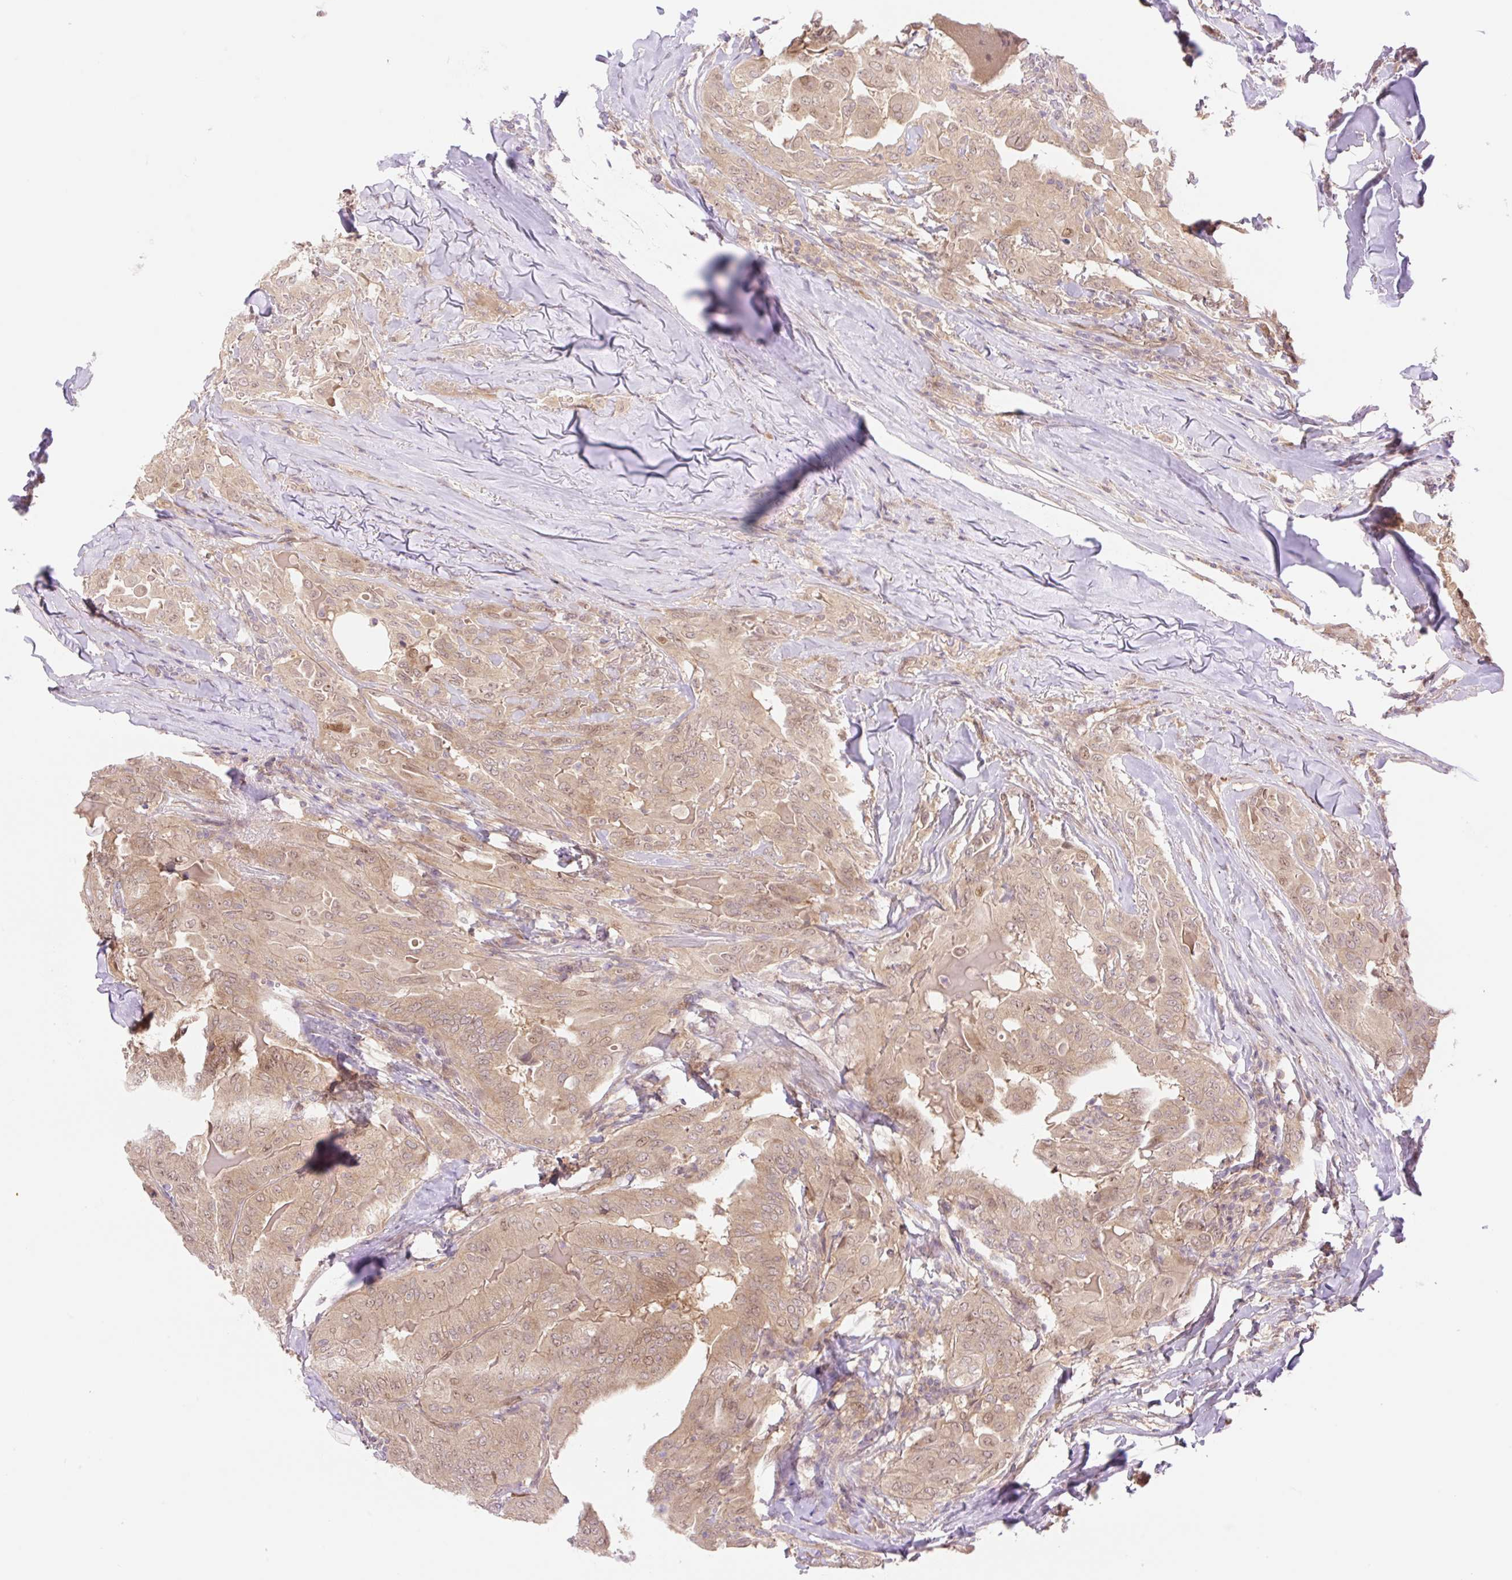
{"staining": {"intensity": "moderate", "quantity": ">75%", "location": "cytoplasmic/membranous,nuclear"}, "tissue": "thyroid cancer", "cell_type": "Tumor cells", "image_type": "cancer", "snomed": [{"axis": "morphology", "description": "Papillary adenocarcinoma, NOS"}, {"axis": "topography", "description": "Thyroid gland"}], "caption": "Immunohistochemical staining of human papillary adenocarcinoma (thyroid) displays medium levels of moderate cytoplasmic/membranous and nuclear staining in about >75% of tumor cells. (DAB (3,3'-diaminobenzidine) IHC, brown staining for protein, blue staining for nuclei).", "gene": "VPS25", "patient": {"sex": "female", "age": 68}}